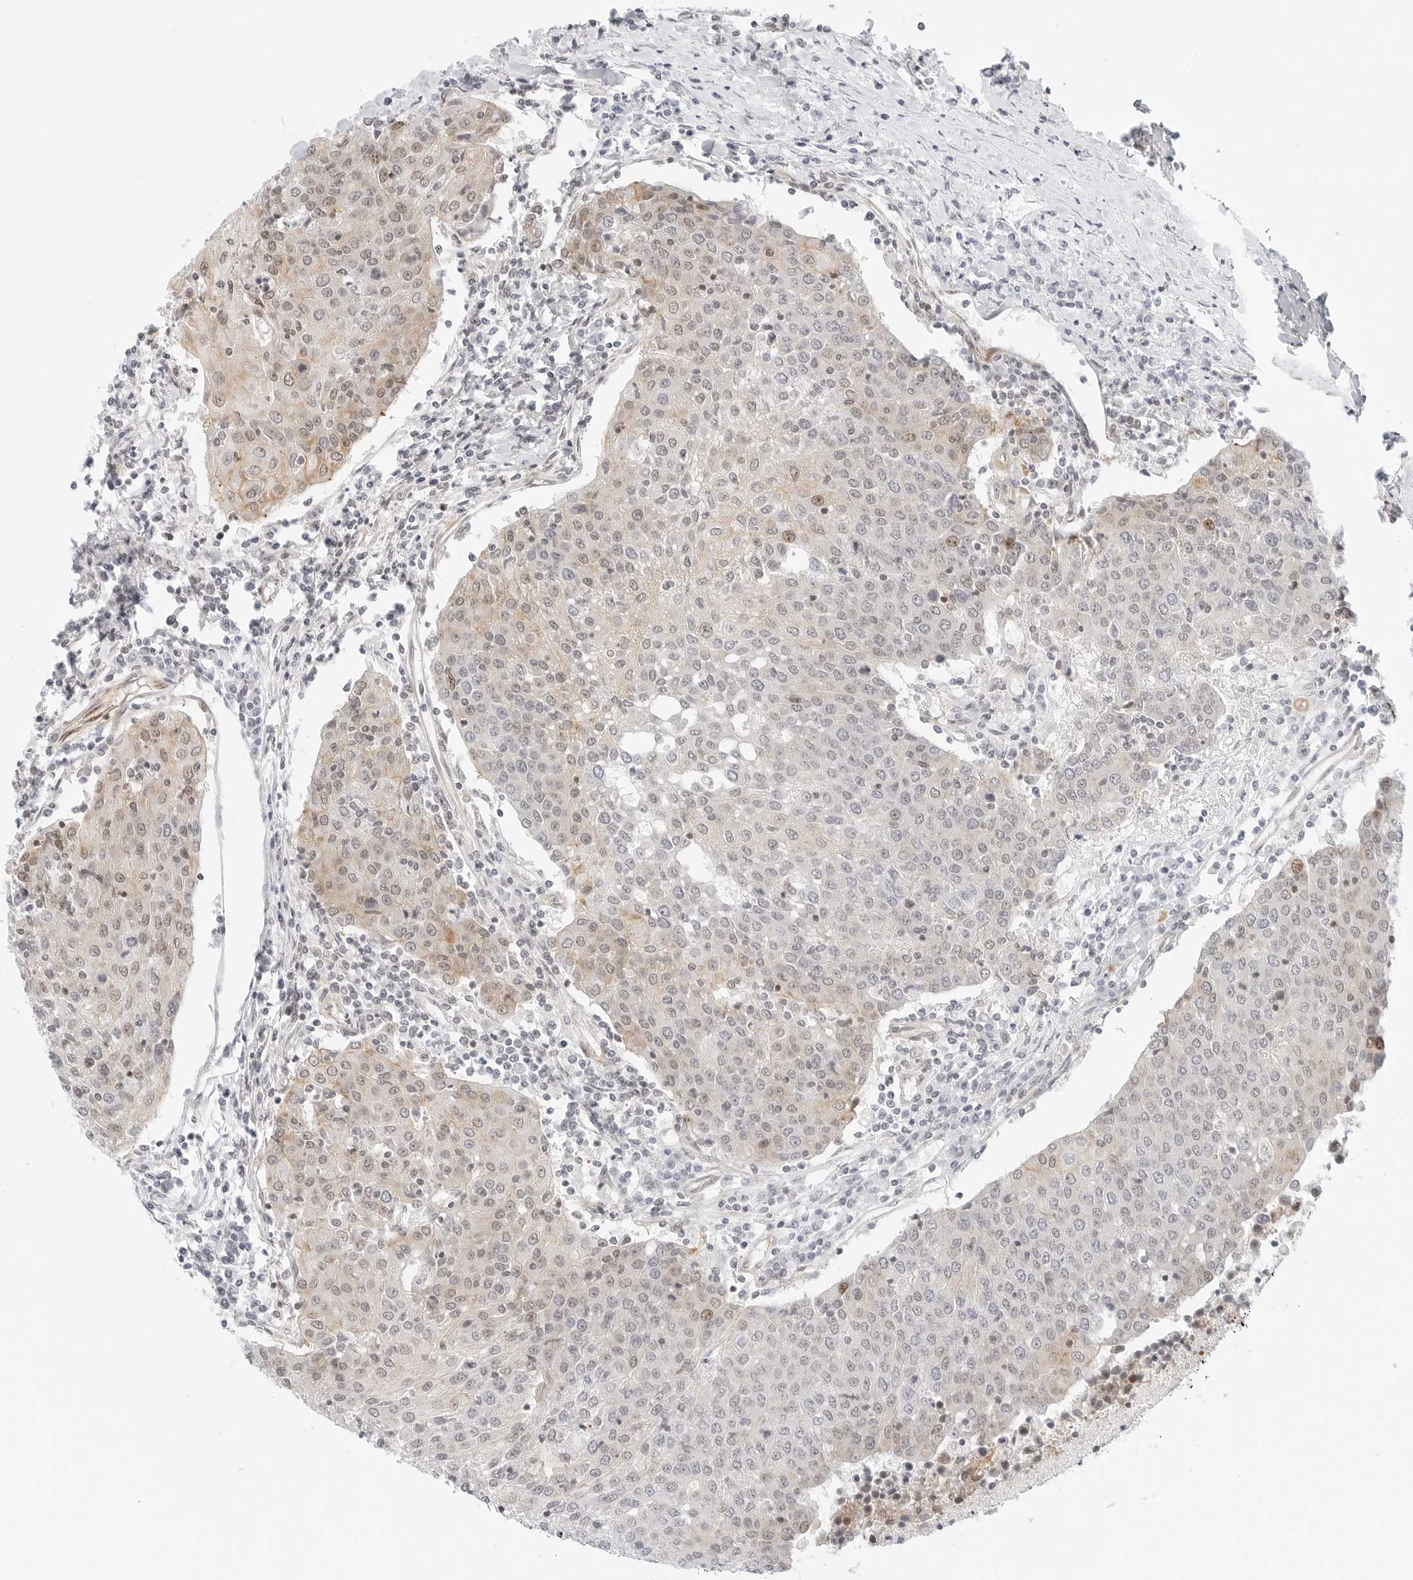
{"staining": {"intensity": "weak", "quantity": "<25%", "location": "nuclear"}, "tissue": "urothelial cancer", "cell_type": "Tumor cells", "image_type": "cancer", "snomed": [{"axis": "morphology", "description": "Urothelial carcinoma, High grade"}, {"axis": "topography", "description": "Urinary bladder"}], "caption": "The immunohistochemistry (IHC) micrograph has no significant staining in tumor cells of urothelial cancer tissue.", "gene": "ZNF613", "patient": {"sex": "female", "age": 85}}